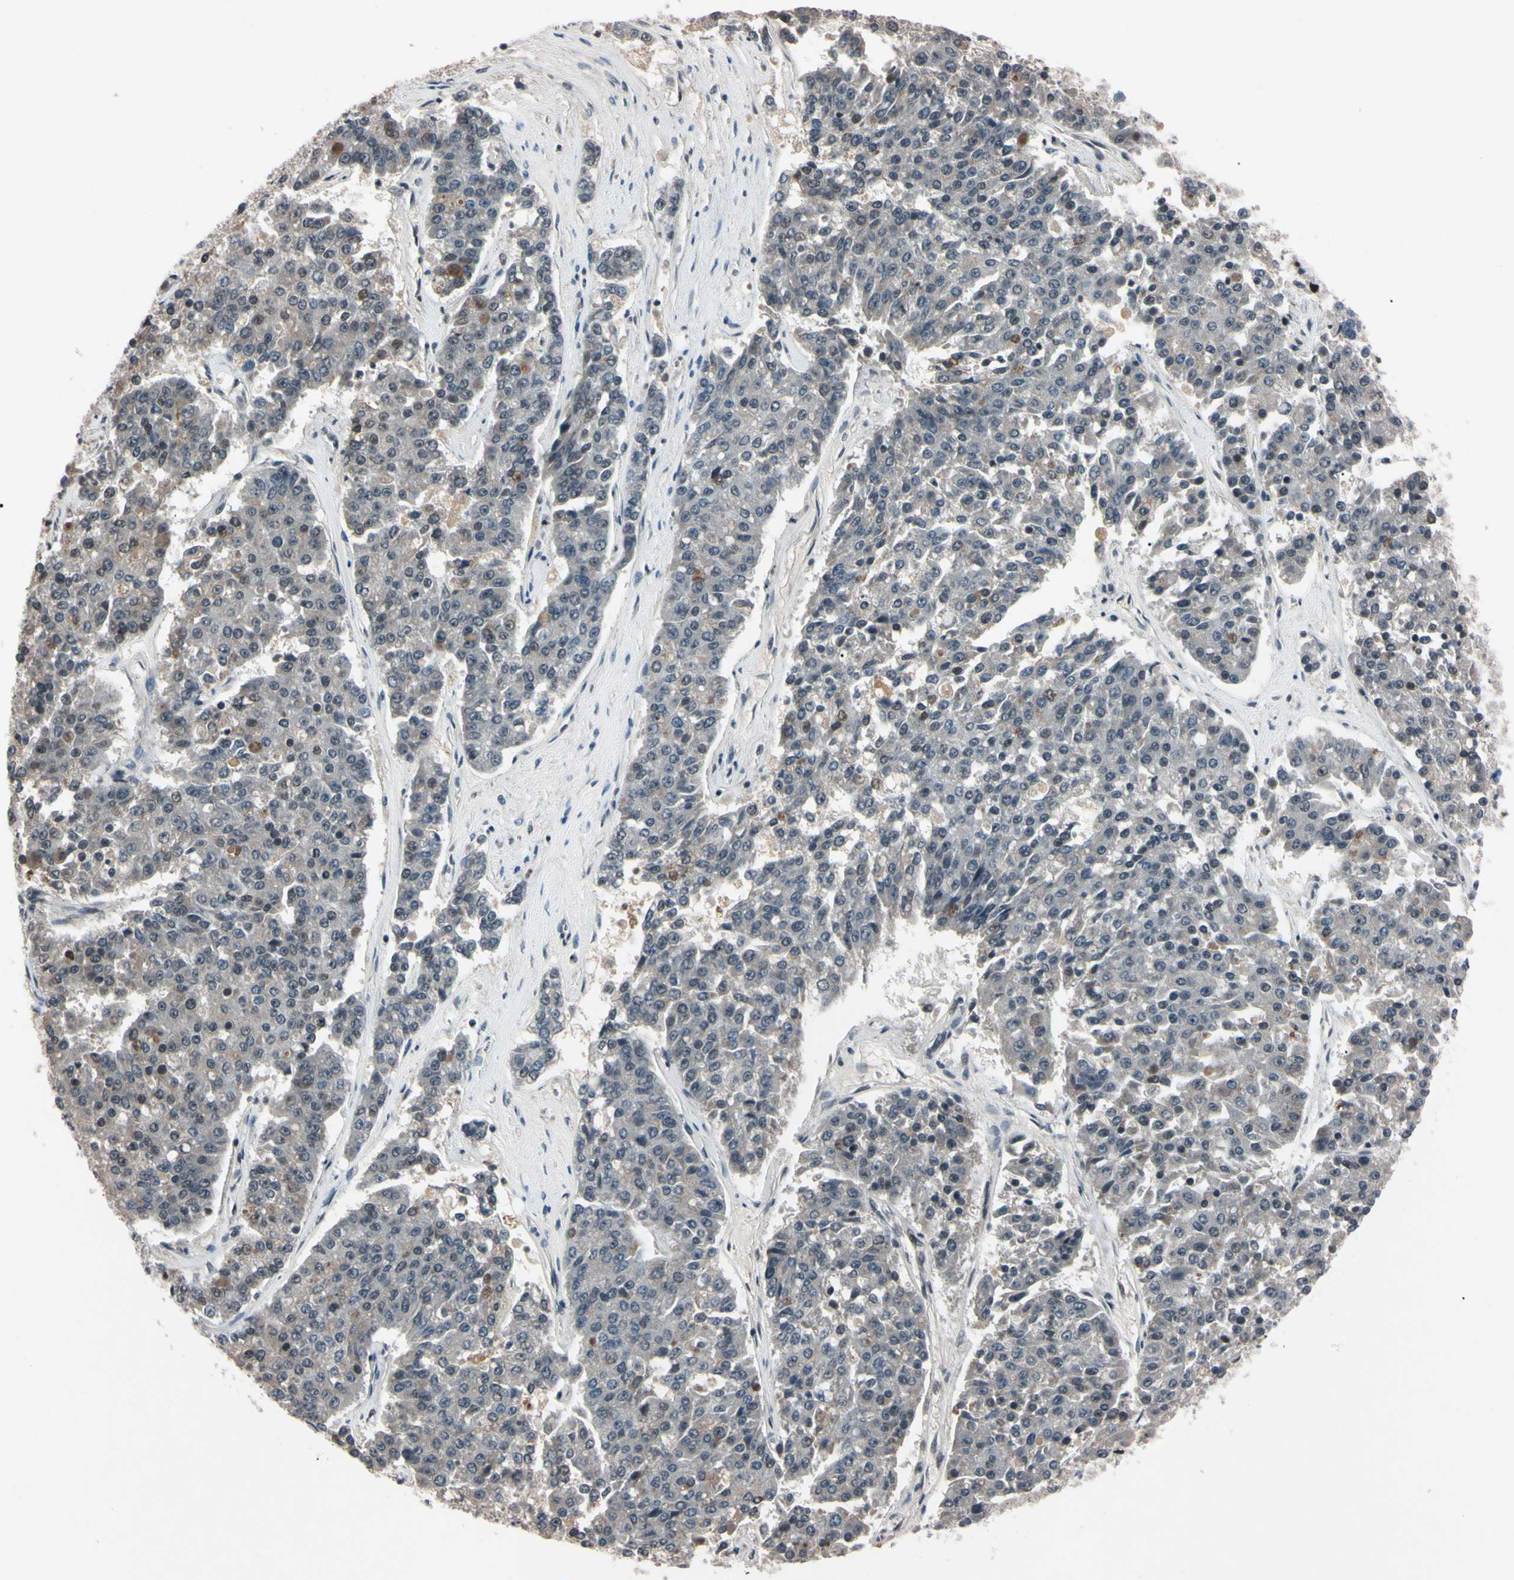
{"staining": {"intensity": "weak", "quantity": "<25%", "location": "nuclear"}, "tissue": "pancreatic cancer", "cell_type": "Tumor cells", "image_type": "cancer", "snomed": [{"axis": "morphology", "description": "Adenocarcinoma, NOS"}, {"axis": "topography", "description": "Pancreas"}], "caption": "This image is of pancreatic cancer (adenocarcinoma) stained with immunohistochemistry (IHC) to label a protein in brown with the nuclei are counter-stained blue. There is no expression in tumor cells.", "gene": "YY1", "patient": {"sex": "male", "age": 50}}